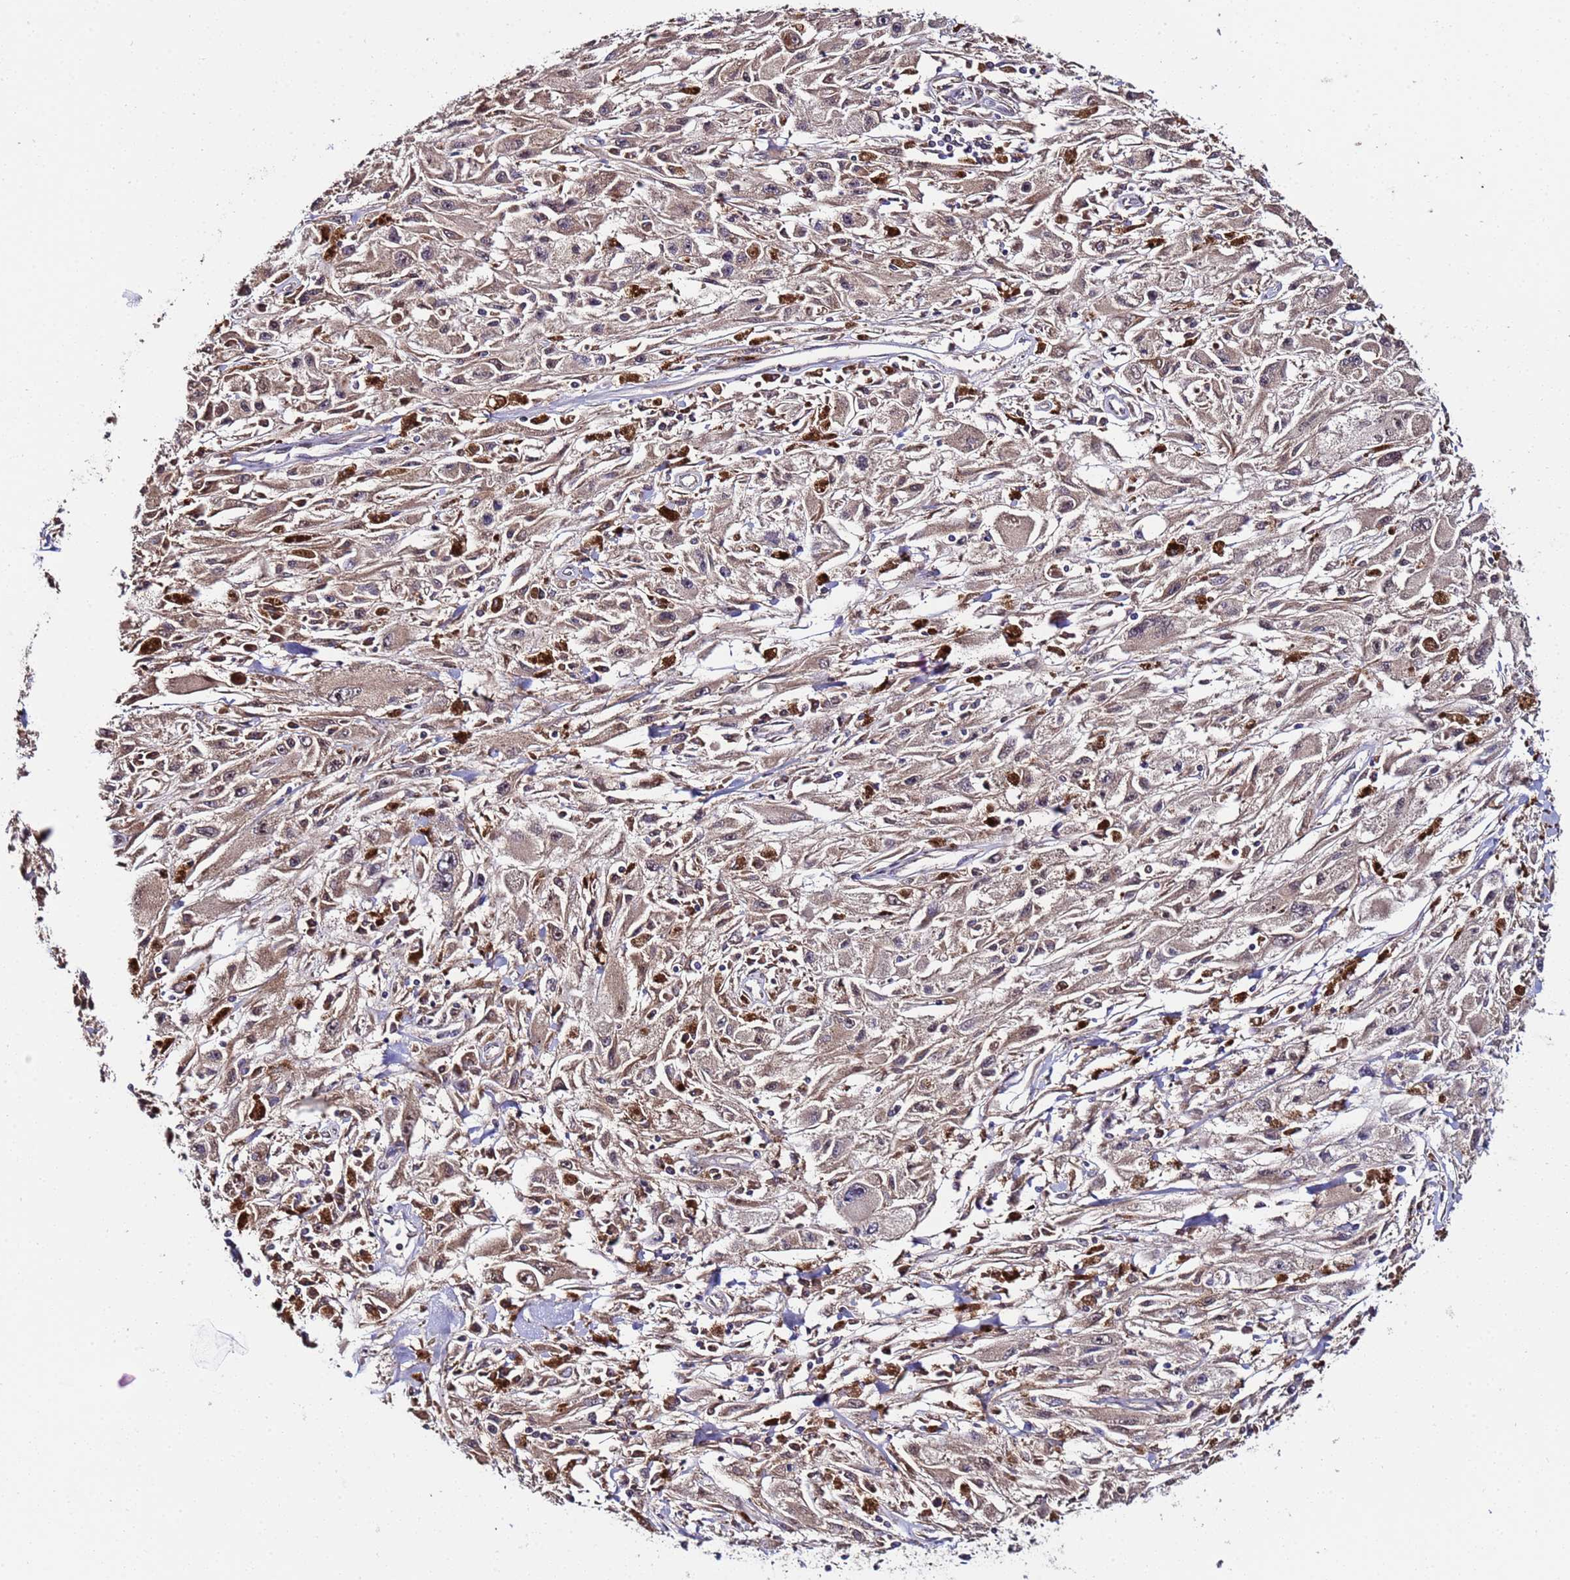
{"staining": {"intensity": "moderate", "quantity": ">75%", "location": "cytoplasmic/membranous"}, "tissue": "melanoma", "cell_type": "Tumor cells", "image_type": "cancer", "snomed": [{"axis": "morphology", "description": "Malignant melanoma, Metastatic site"}, {"axis": "topography", "description": "Skin"}], "caption": "IHC (DAB) staining of human malignant melanoma (metastatic site) demonstrates moderate cytoplasmic/membranous protein staining in approximately >75% of tumor cells.", "gene": "WNK4", "patient": {"sex": "male", "age": 53}}